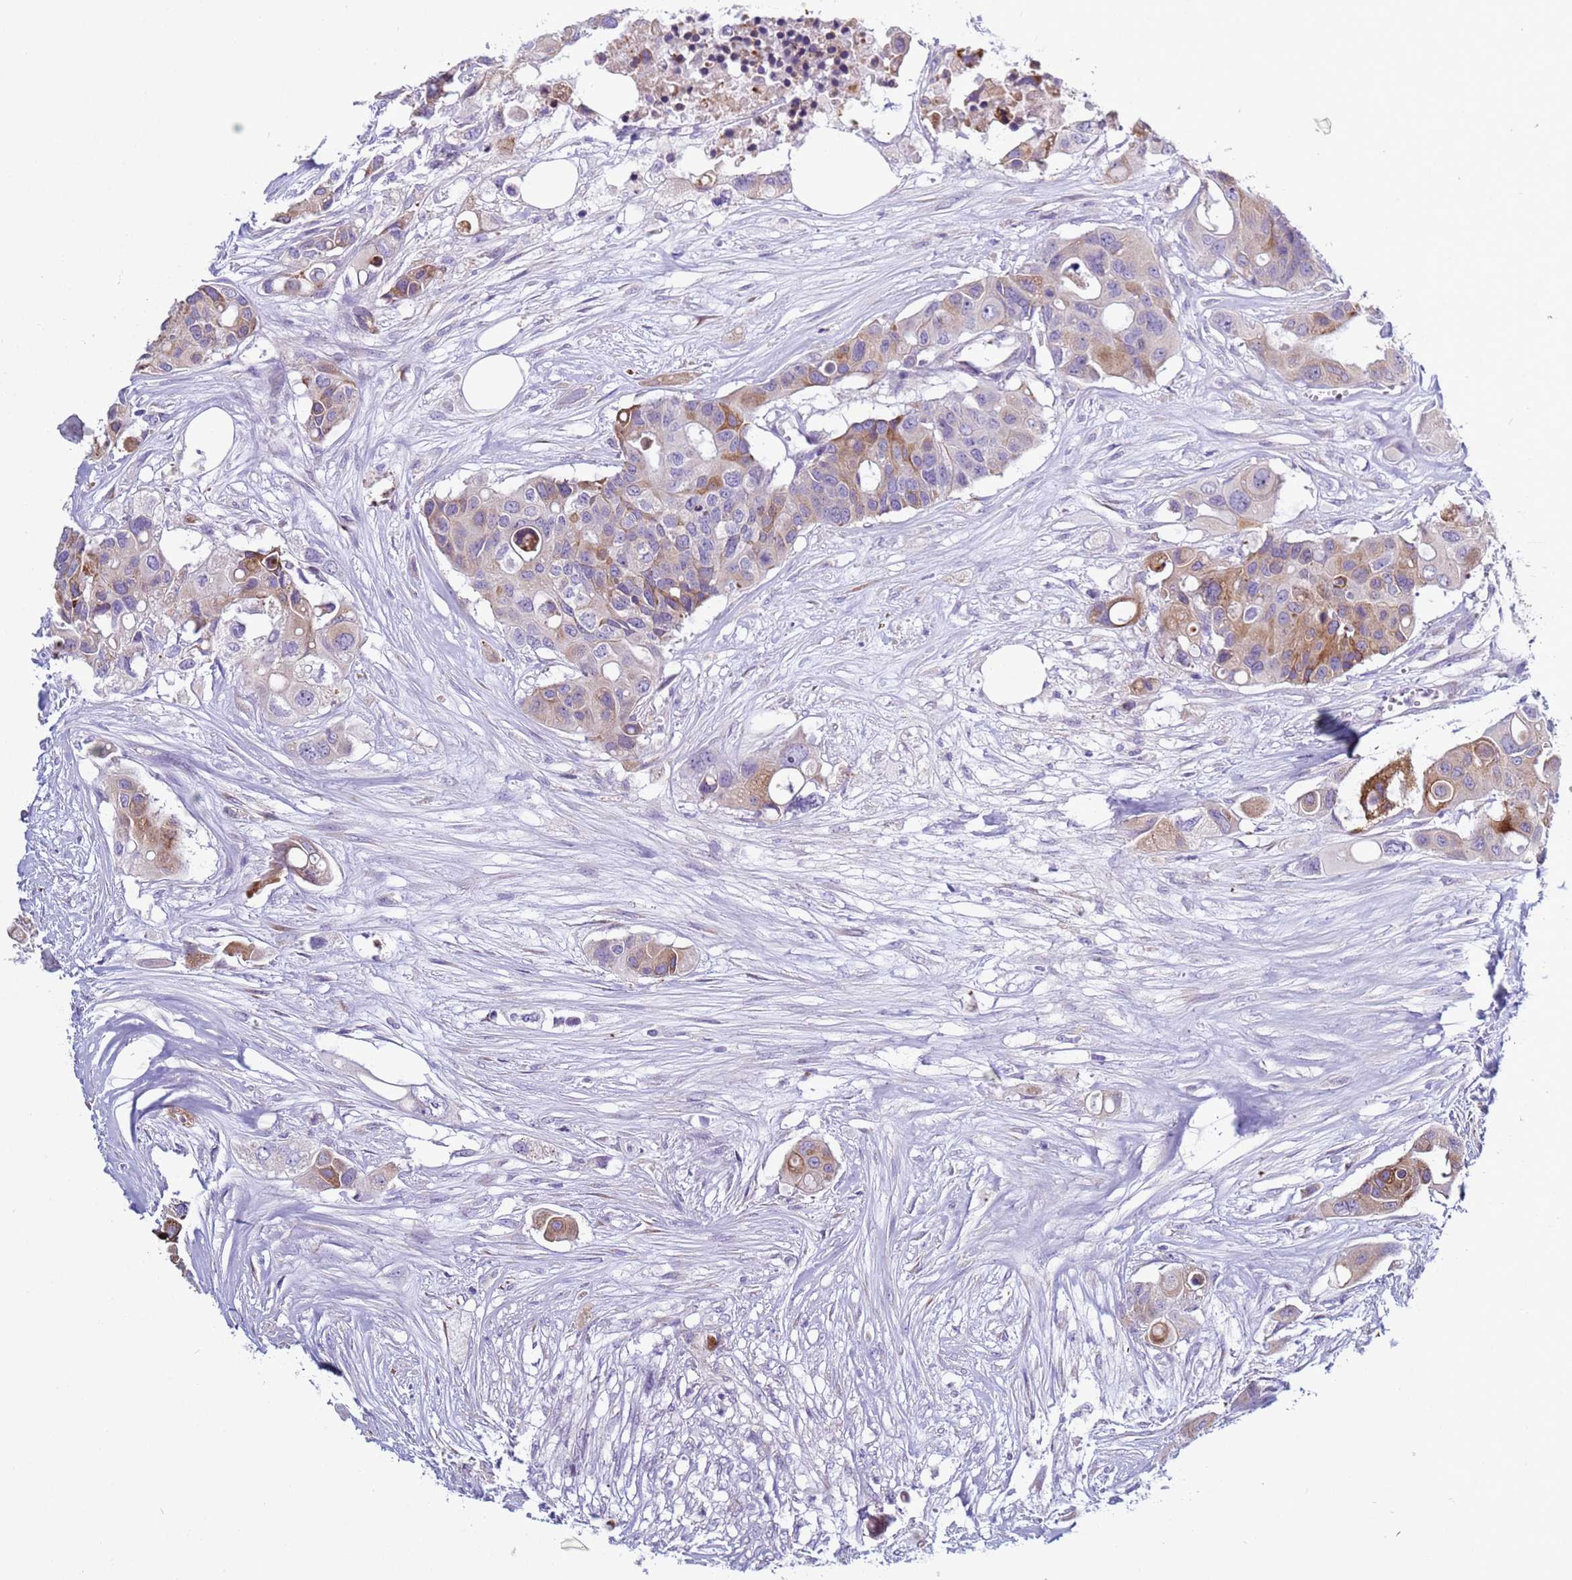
{"staining": {"intensity": "moderate", "quantity": "<25%", "location": "cytoplasmic/membranous"}, "tissue": "colorectal cancer", "cell_type": "Tumor cells", "image_type": "cancer", "snomed": [{"axis": "morphology", "description": "Adenocarcinoma, NOS"}, {"axis": "topography", "description": "Colon"}], "caption": "Human colorectal cancer (adenocarcinoma) stained with a brown dye demonstrates moderate cytoplasmic/membranous positive staining in about <25% of tumor cells.", "gene": "ABHD17B", "patient": {"sex": "male", "age": 77}}